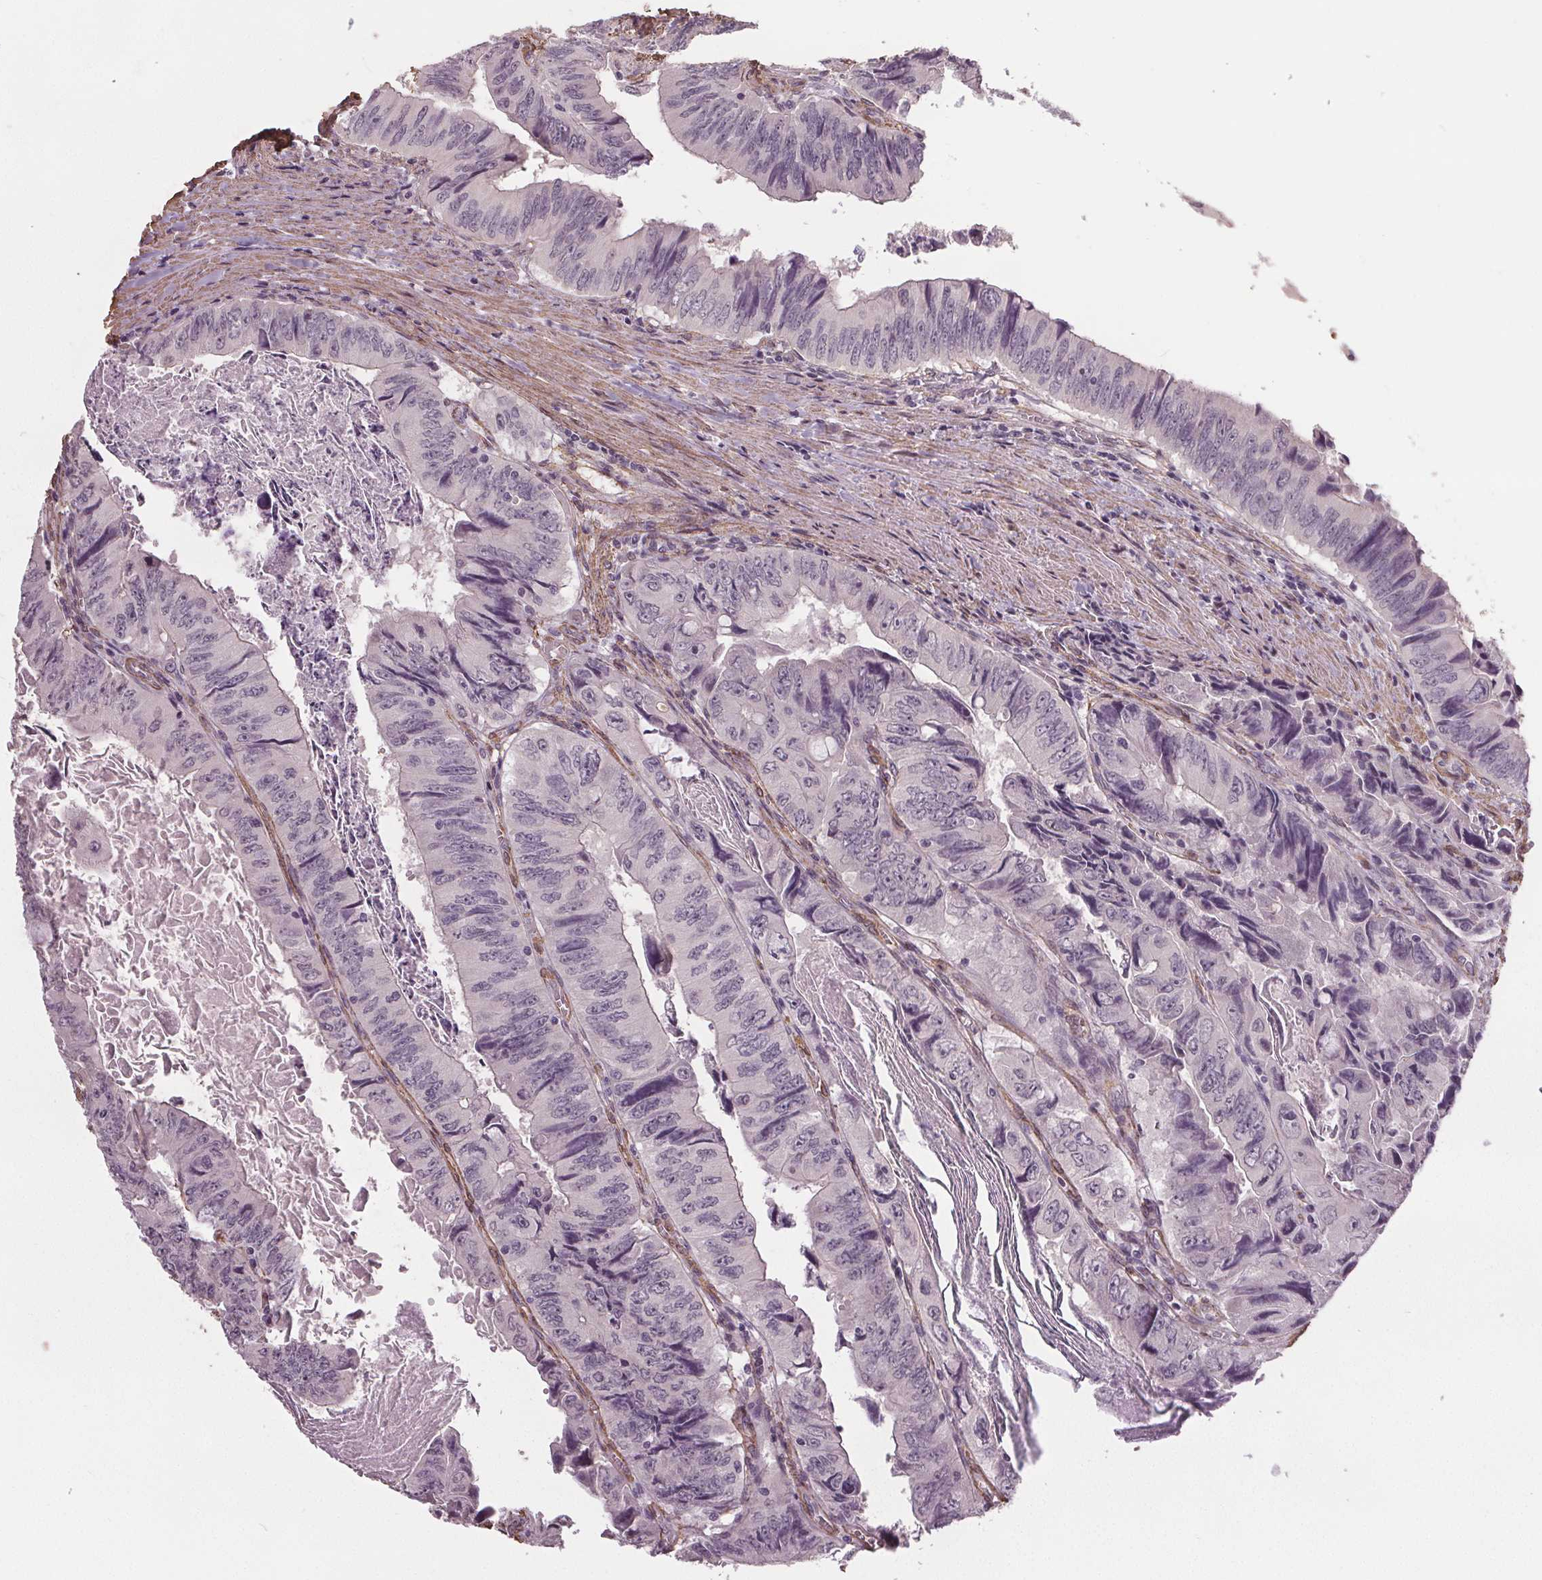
{"staining": {"intensity": "negative", "quantity": "none", "location": "none"}, "tissue": "colorectal cancer", "cell_type": "Tumor cells", "image_type": "cancer", "snomed": [{"axis": "morphology", "description": "Adenocarcinoma, NOS"}, {"axis": "topography", "description": "Colon"}], "caption": "Protein analysis of adenocarcinoma (colorectal) reveals no significant expression in tumor cells.", "gene": "PKP1", "patient": {"sex": "female", "age": 84}}